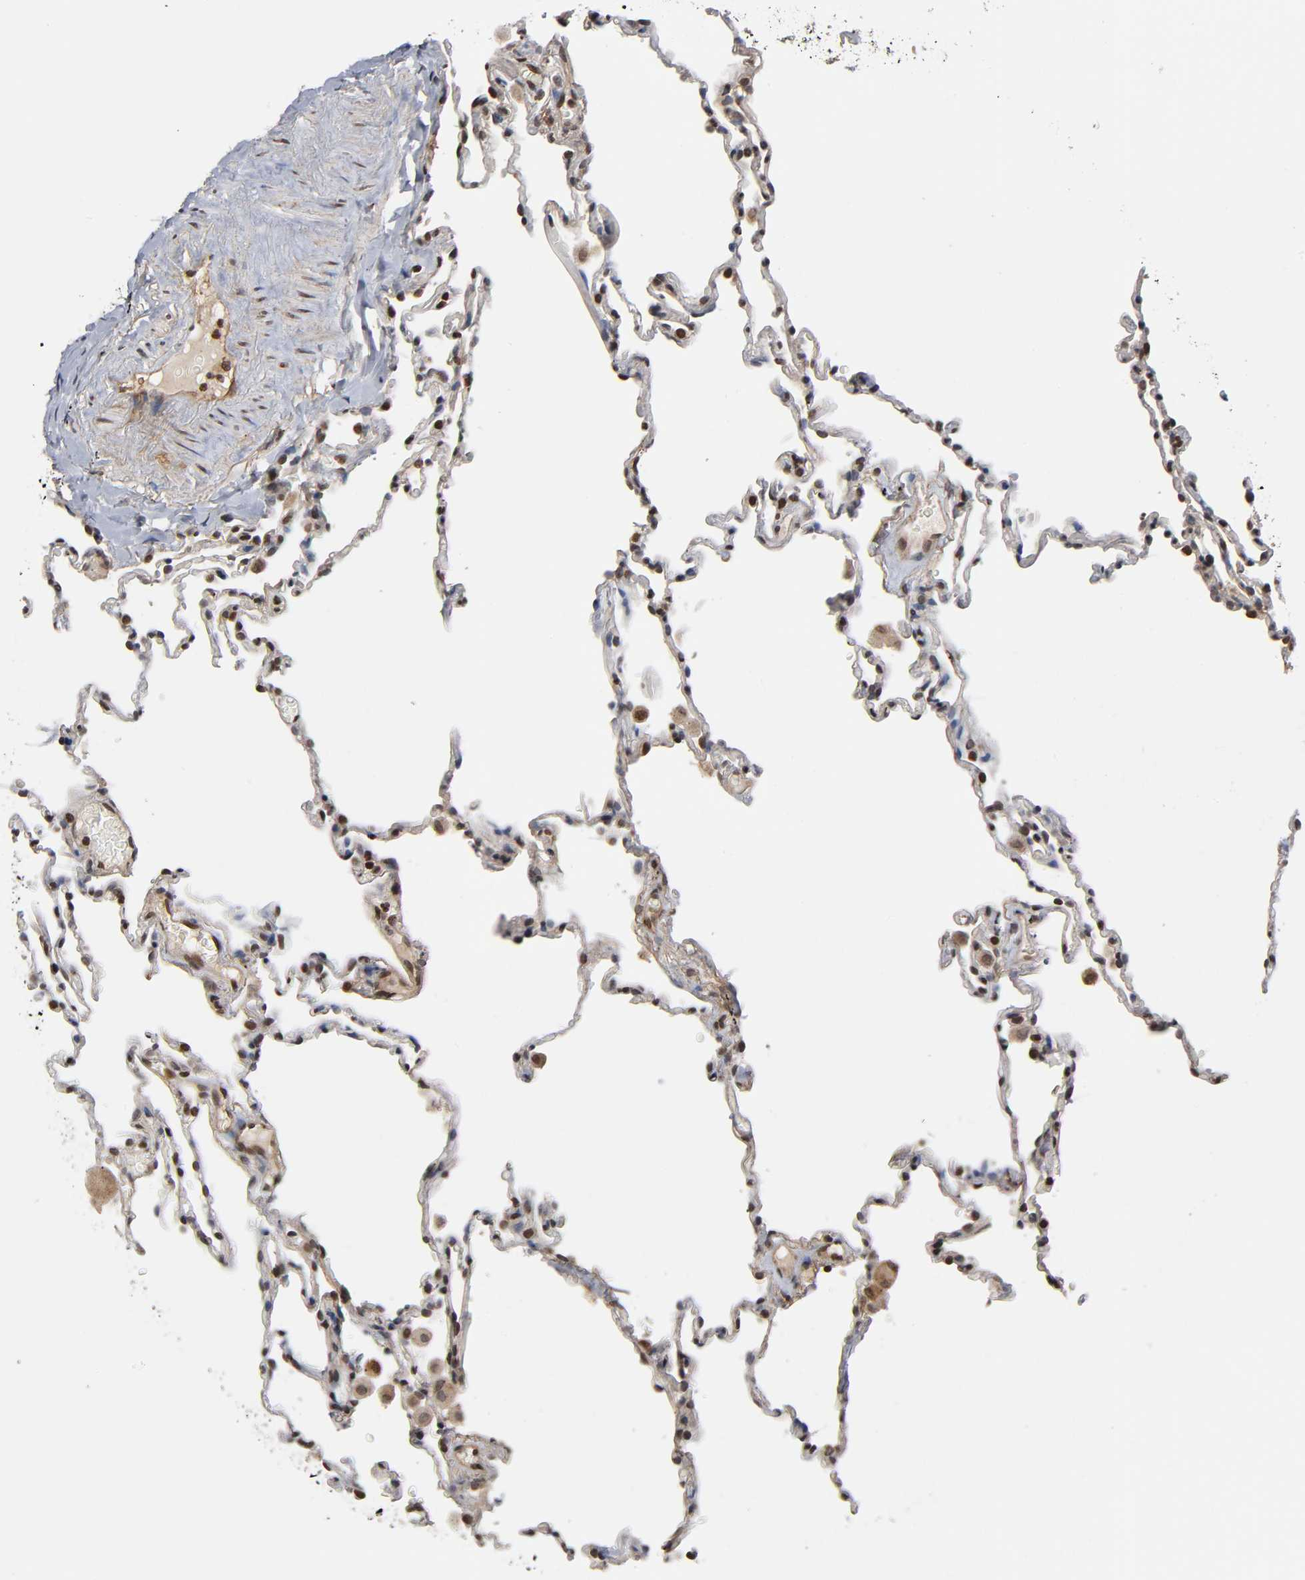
{"staining": {"intensity": "negative", "quantity": "none", "location": "none"}, "tissue": "lung", "cell_type": "Alveolar cells", "image_type": "normal", "snomed": [{"axis": "morphology", "description": "Normal tissue, NOS"}, {"axis": "morphology", "description": "Soft tissue tumor metastatic"}, {"axis": "topography", "description": "Lung"}], "caption": "Alveolar cells are negative for protein expression in benign human lung. (DAB IHC with hematoxylin counter stain).", "gene": "ITGAV", "patient": {"sex": "male", "age": 59}}